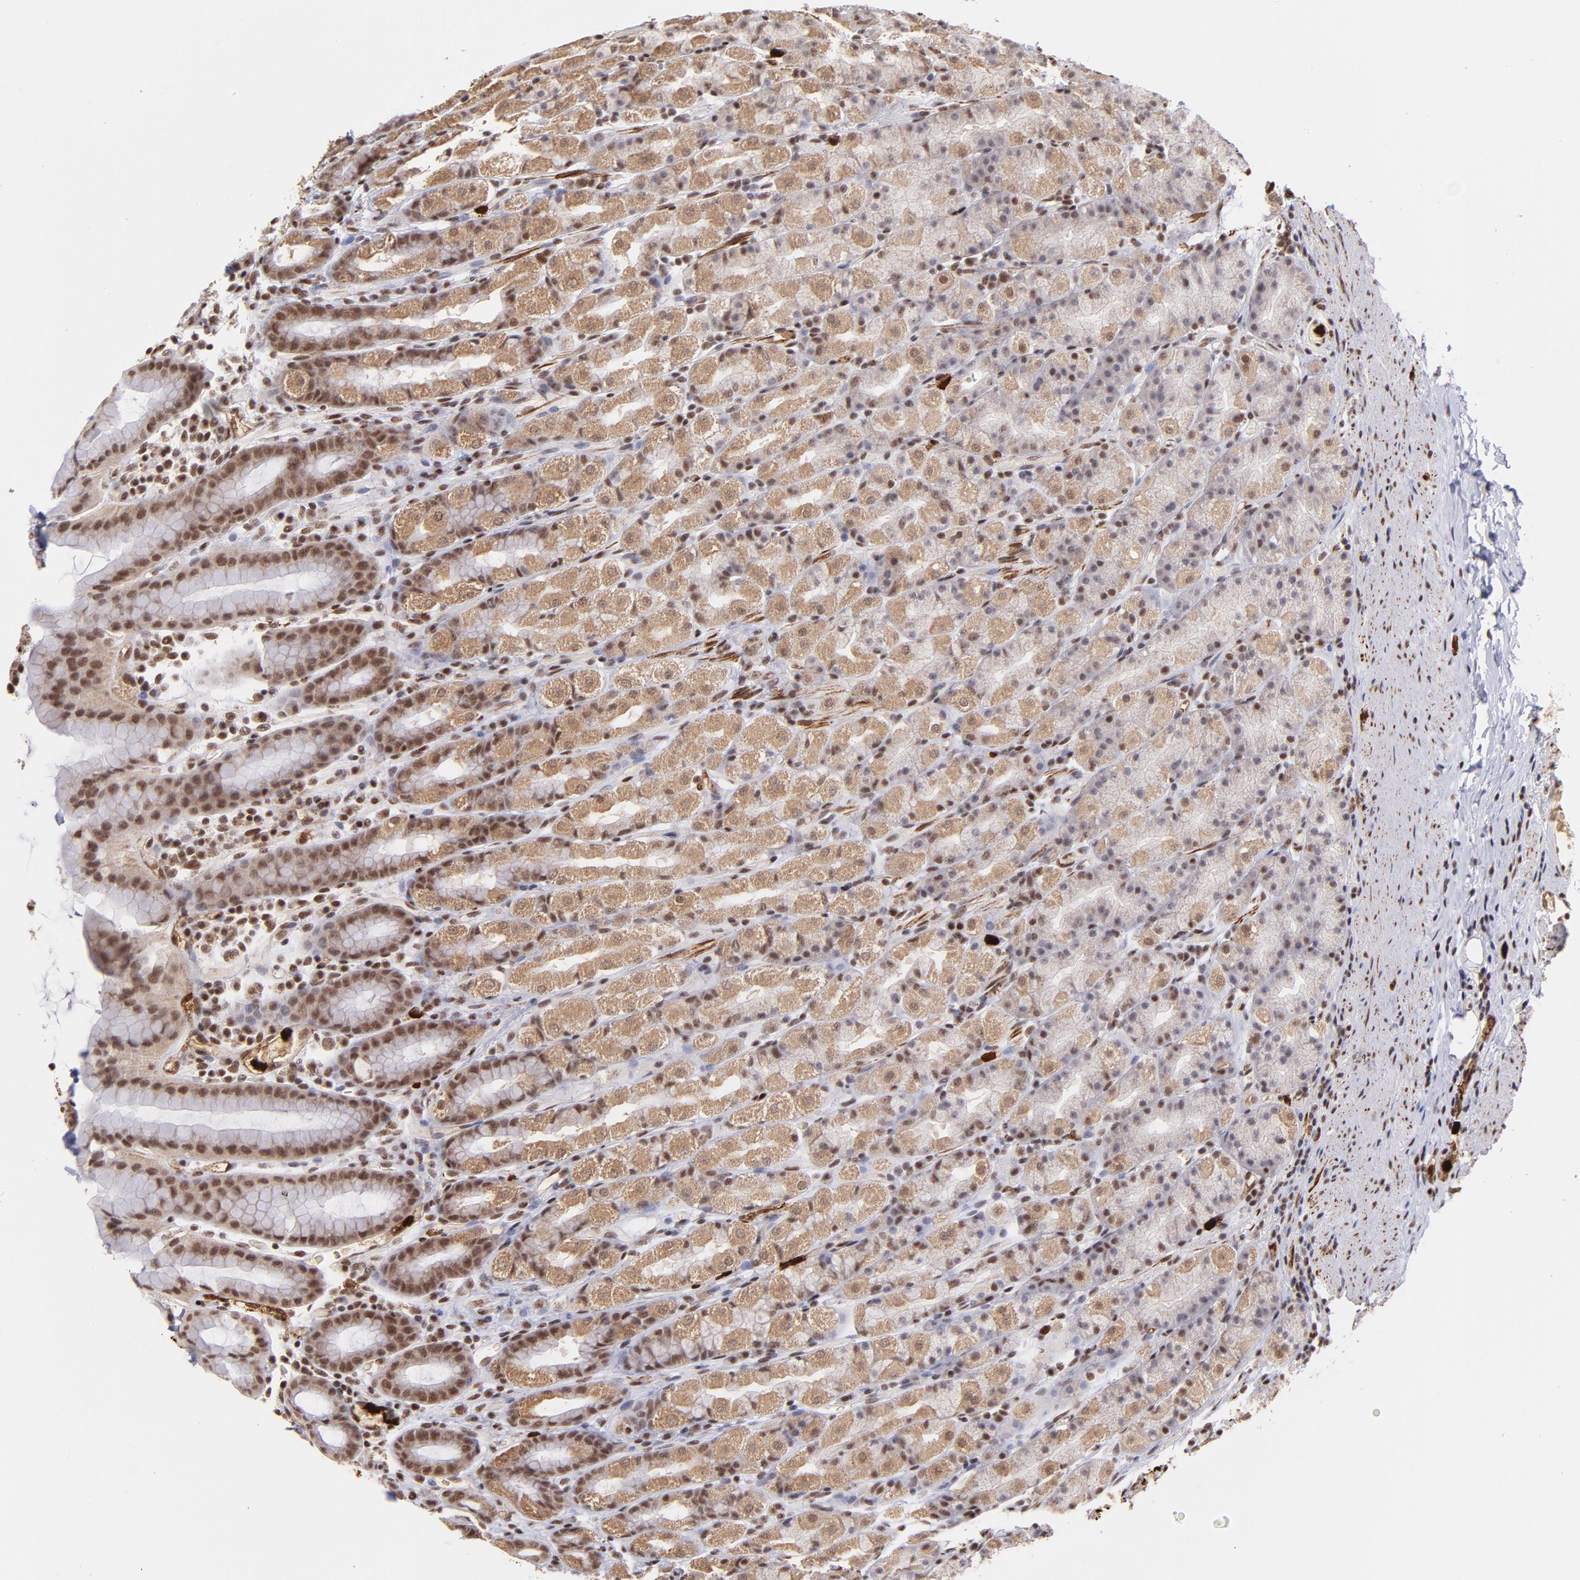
{"staining": {"intensity": "moderate", "quantity": ">75%", "location": "cytoplasmic/membranous,nuclear"}, "tissue": "stomach", "cell_type": "Glandular cells", "image_type": "normal", "snomed": [{"axis": "morphology", "description": "Normal tissue, NOS"}, {"axis": "topography", "description": "Stomach, upper"}], "caption": "Brown immunohistochemical staining in benign stomach reveals moderate cytoplasmic/membranous,nuclear staining in approximately >75% of glandular cells. (DAB = brown stain, brightfield microscopy at high magnification).", "gene": "ZFX", "patient": {"sex": "male", "age": 68}}